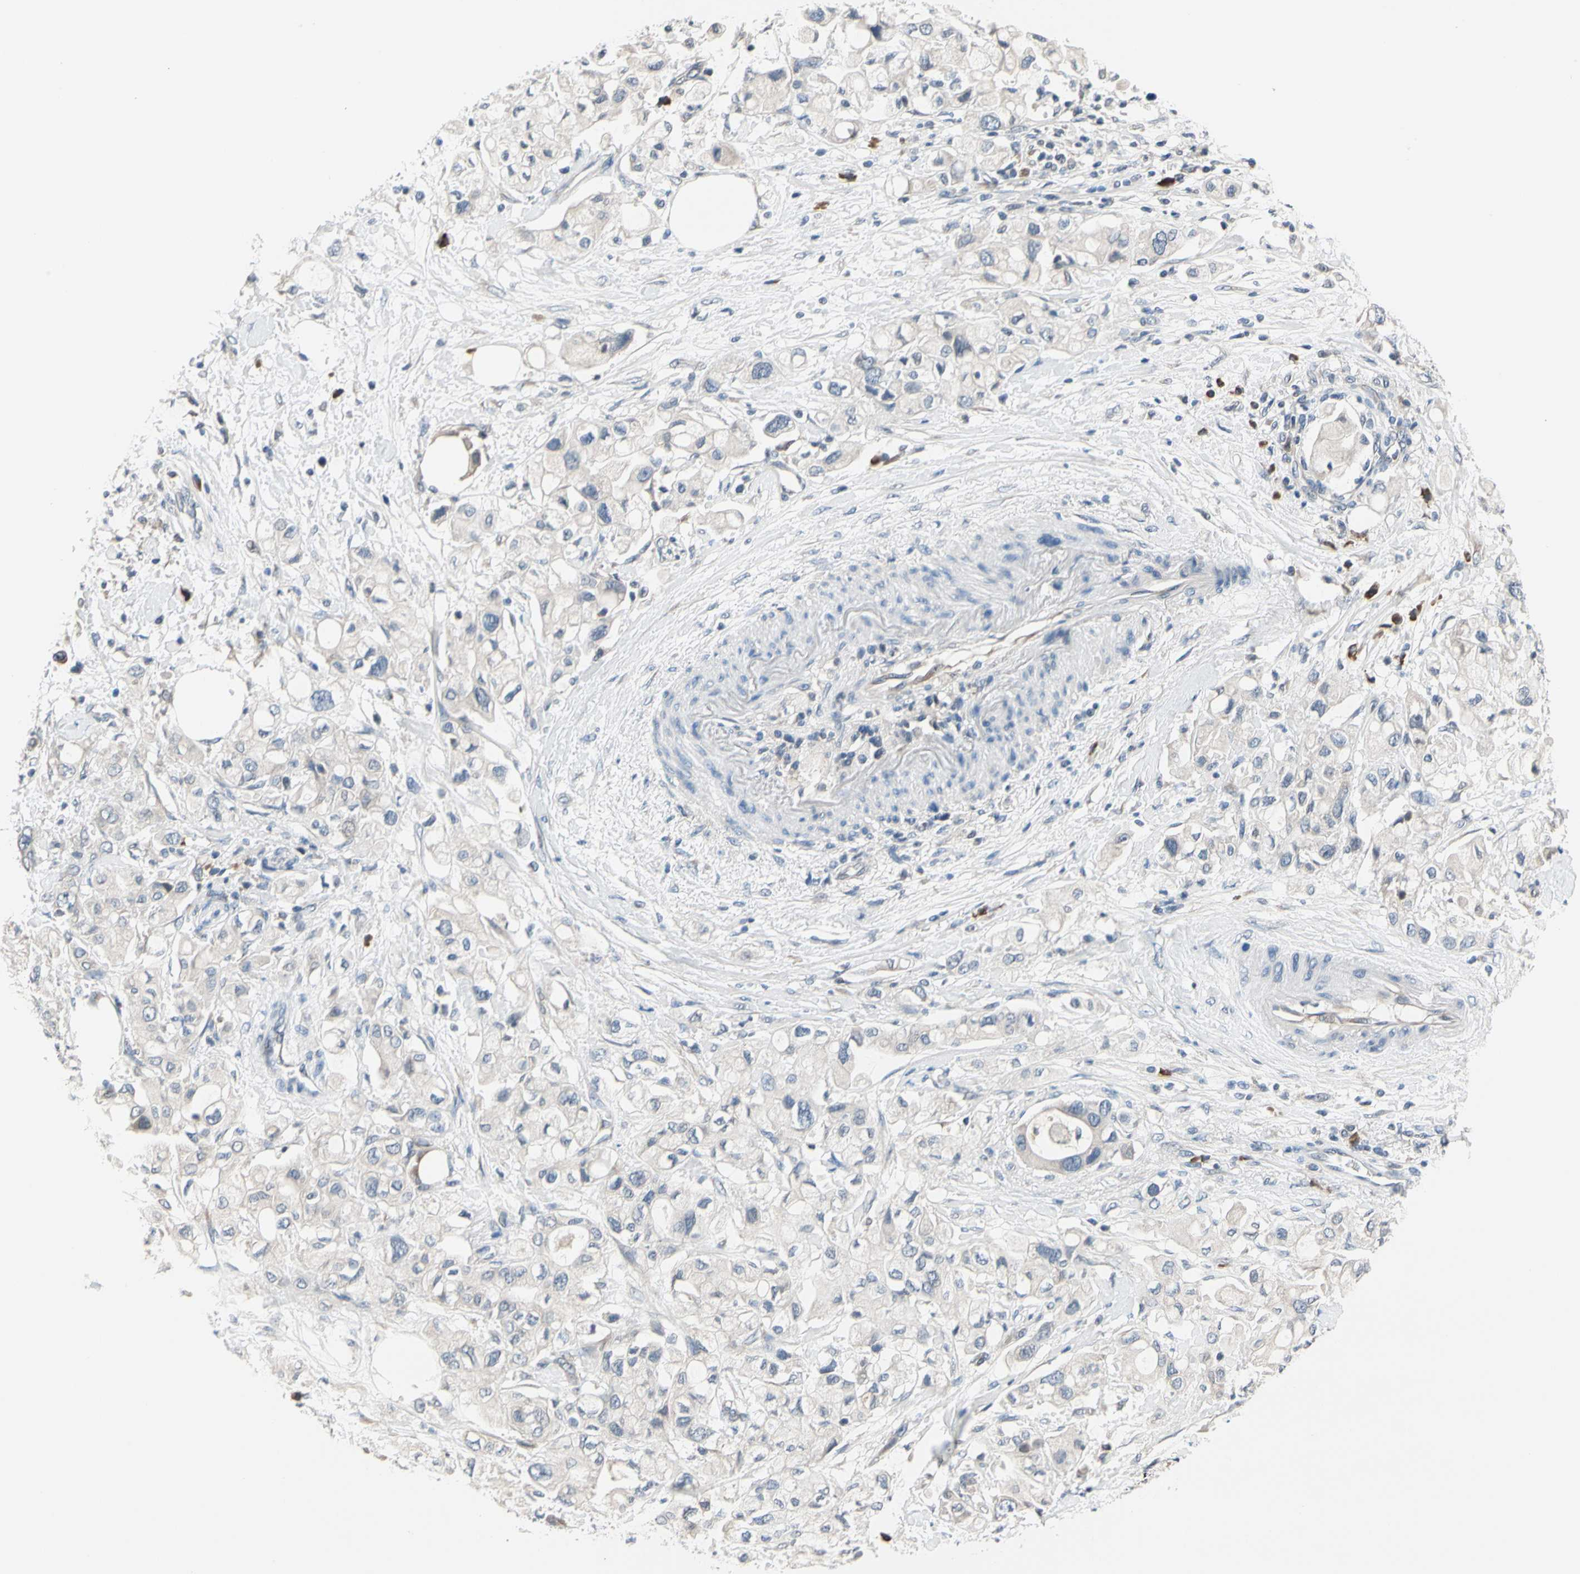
{"staining": {"intensity": "weak", "quantity": "<25%", "location": "cytoplasmic/membranous"}, "tissue": "pancreatic cancer", "cell_type": "Tumor cells", "image_type": "cancer", "snomed": [{"axis": "morphology", "description": "Adenocarcinoma, NOS"}, {"axis": "topography", "description": "Pancreas"}], "caption": "This is a image of immunohistochemistry staining of pancreatic adenocarcinoma, which shows no positivity in tumor cells.", "gene": "SELENOK", "patient": {"sex": "female", "age": 56}}